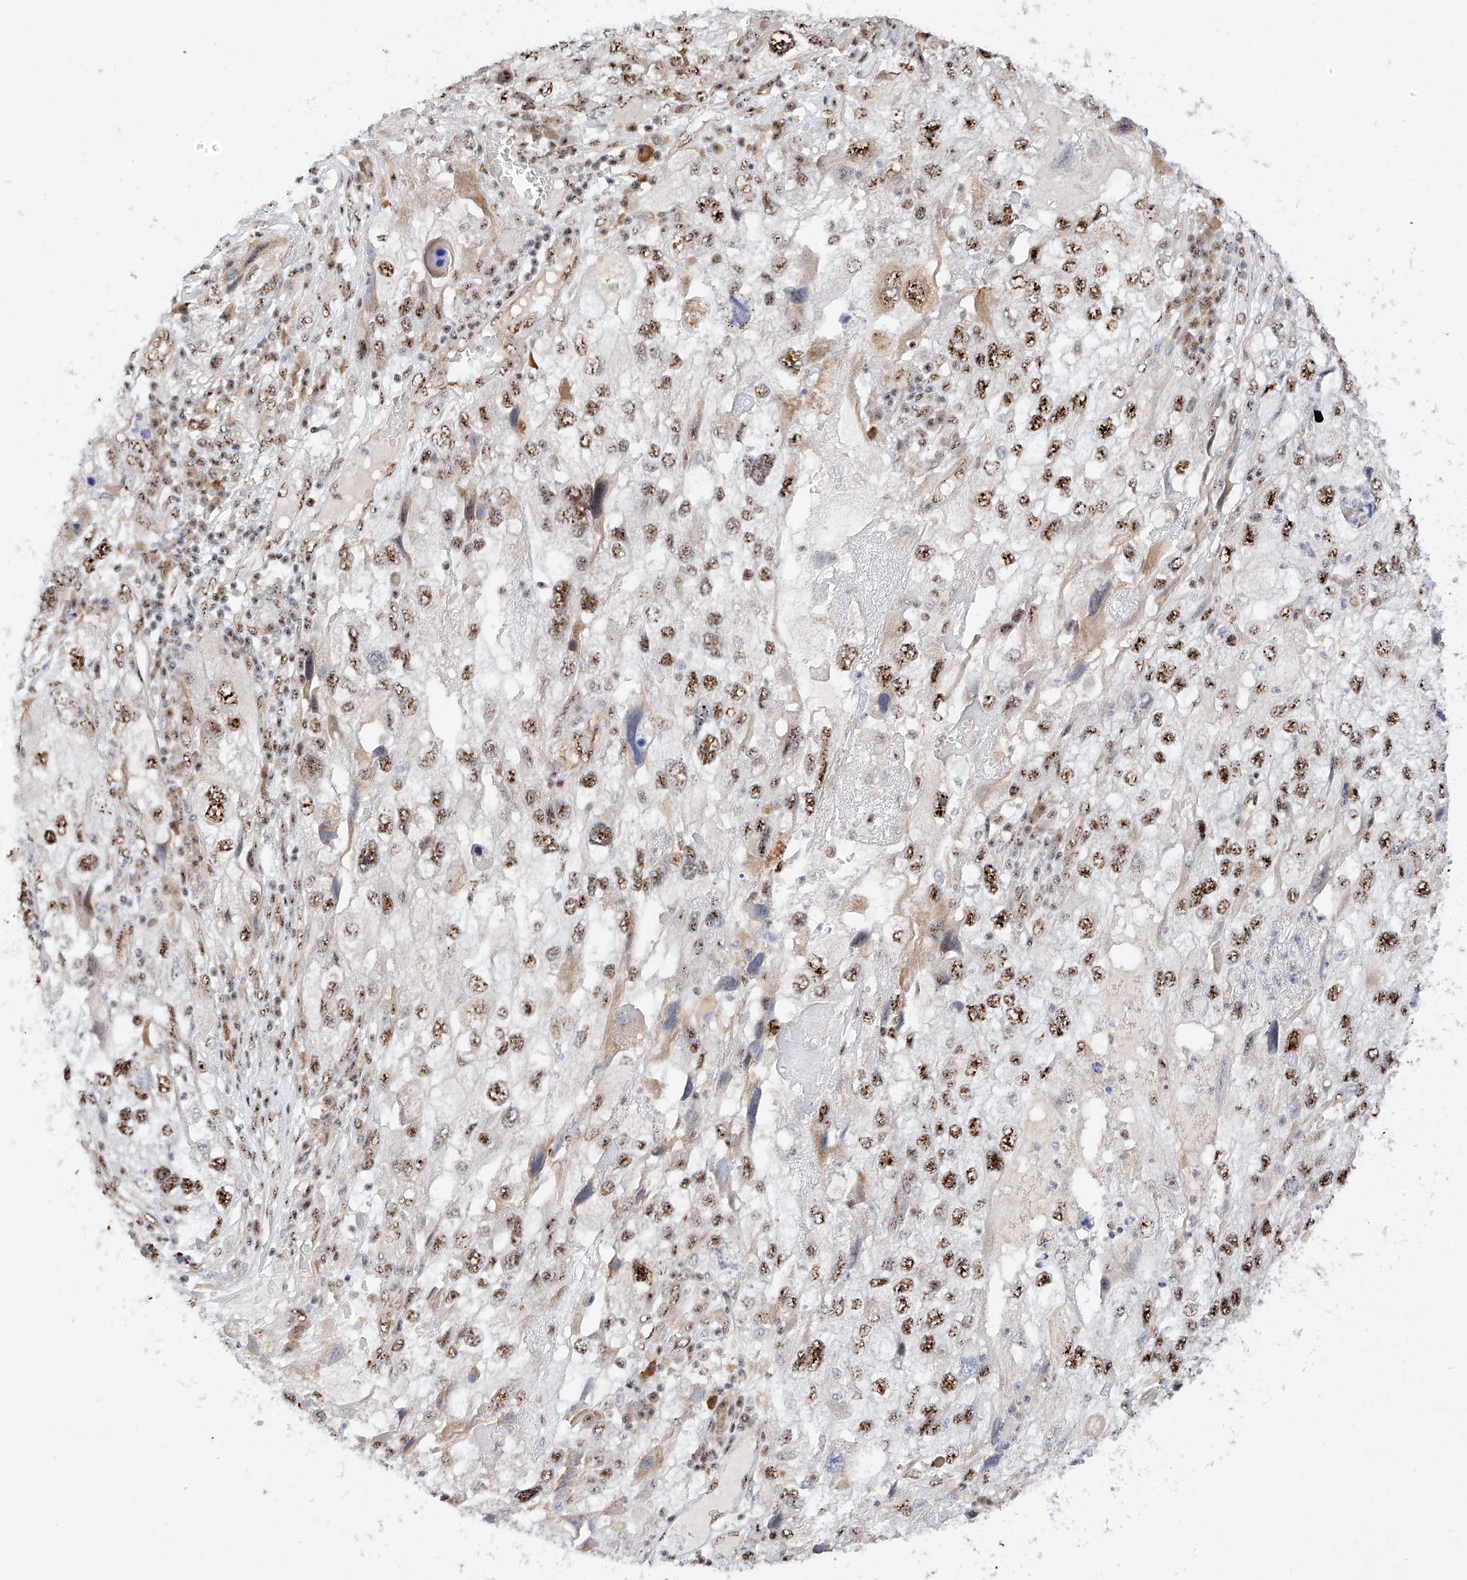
{"staining": {"intensity": "strong", "quantity": "25%-75%", "location": "nuclear"}, "tissue": "endometrial cancer", "cell_type": "Tumor cells", "image_type": "cancer", "snomed": [{"axis": "morphology", "description": "Adenocarcinoma, NOS"}, {"axis": "topography", "description": "Endometrium"}], "caption": "Protein staining of endometrial cancer tissue shows strong nuclear positivity in about 25%-75% of tumor cells. (IHC, brightfield microscopy, high magnification).", "gene": "ATXN7L2", "patient": {"sex": "female", "age": 49}}